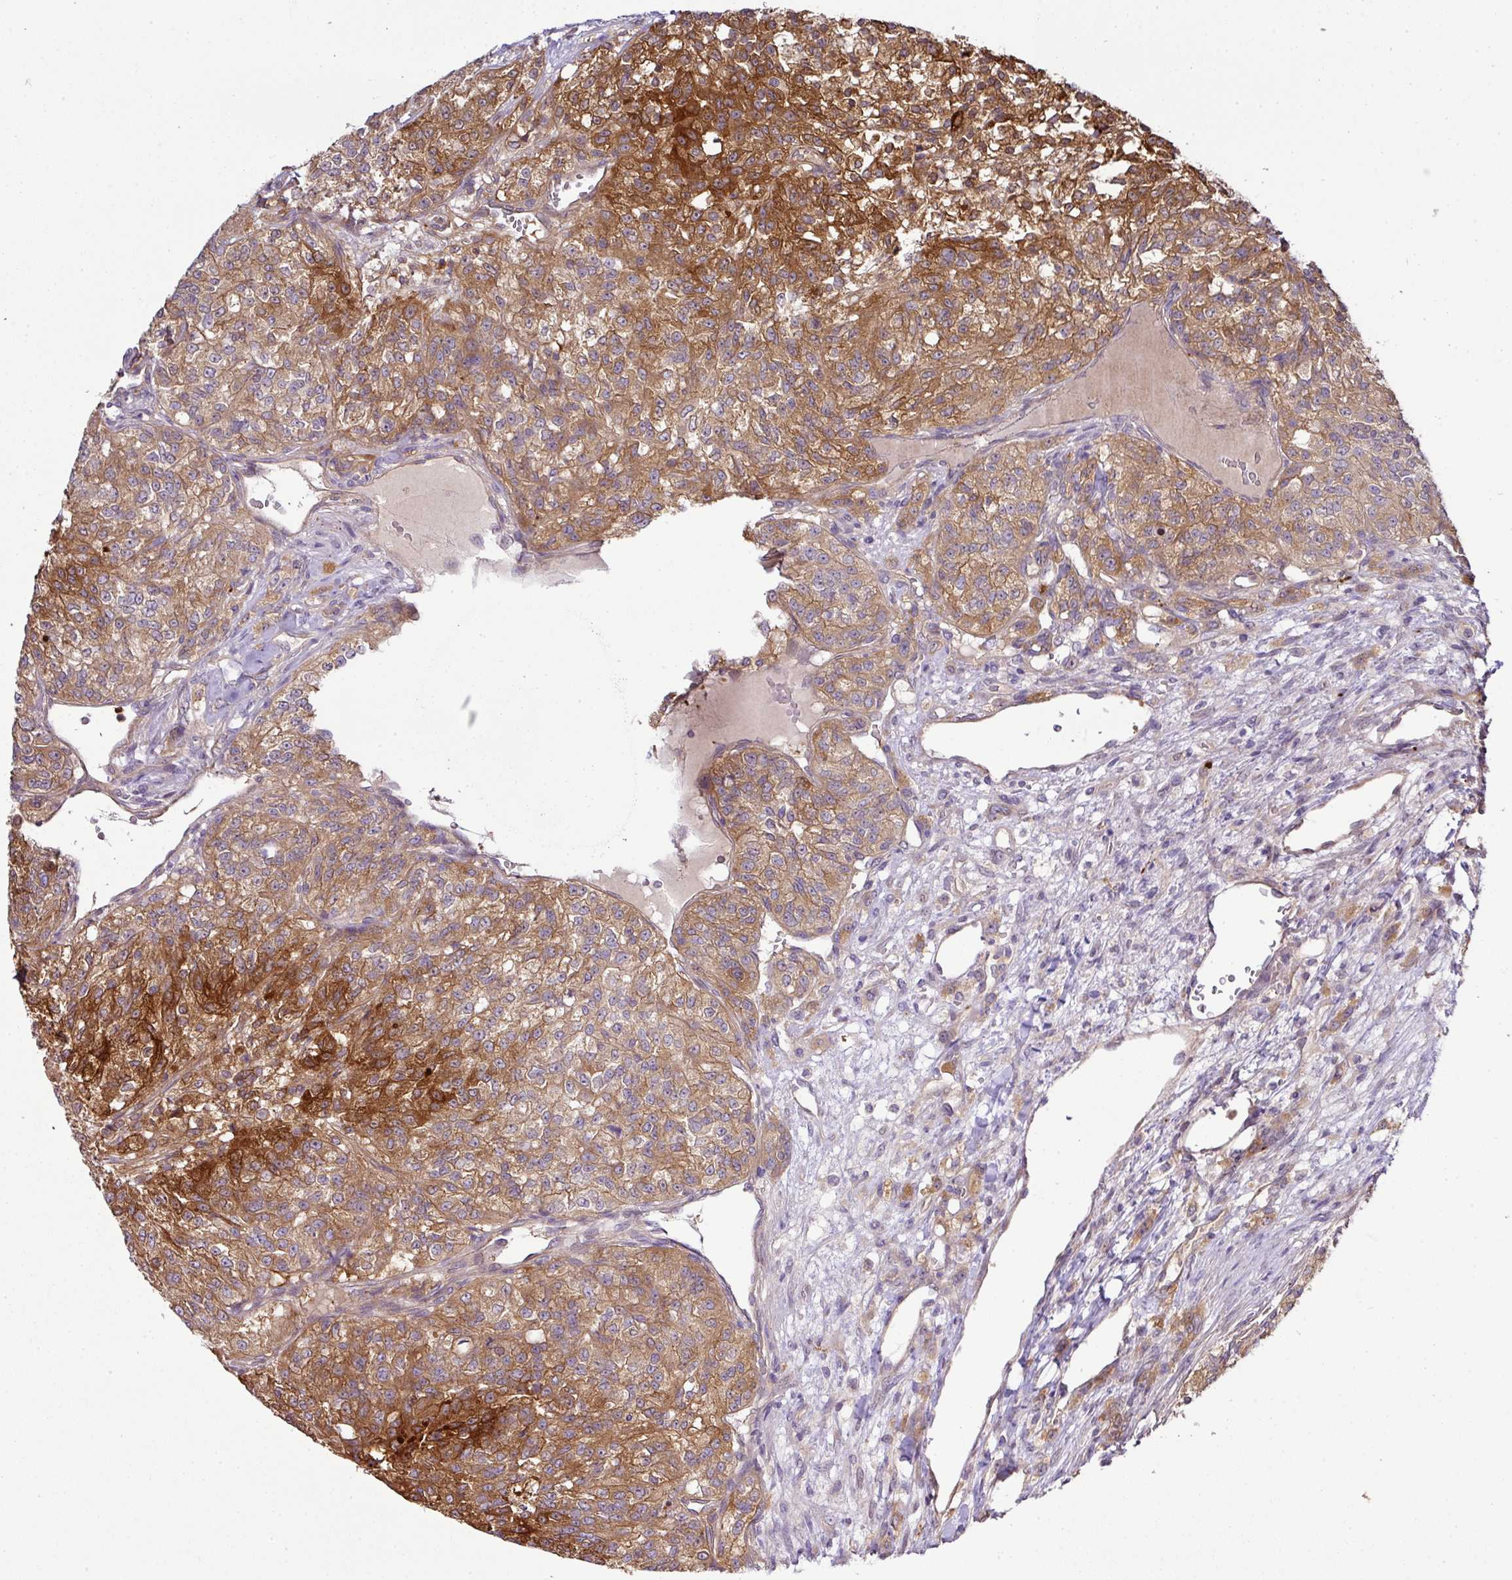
{"staining": {"intensity": "moderate", "quantity": ">75%", "location": "cytoplasmic/membranous"}, "tissue": "renal cancer", "cell_type": "Tumor cells", "image_type": "cancer", "snomed": [{"axis": "morphology", "description": "Adenocarcinoma, NOS"}, {"axis": "topography", "description": "Kidney"}], "caption": "Protein staining shows moderate cytoplasmic/membranous expression in approximately >75% of tumor cells in adenocarcinoma (renal).", "gene": "TMEM107", "patient": {"sex": "female", "age": 63}}